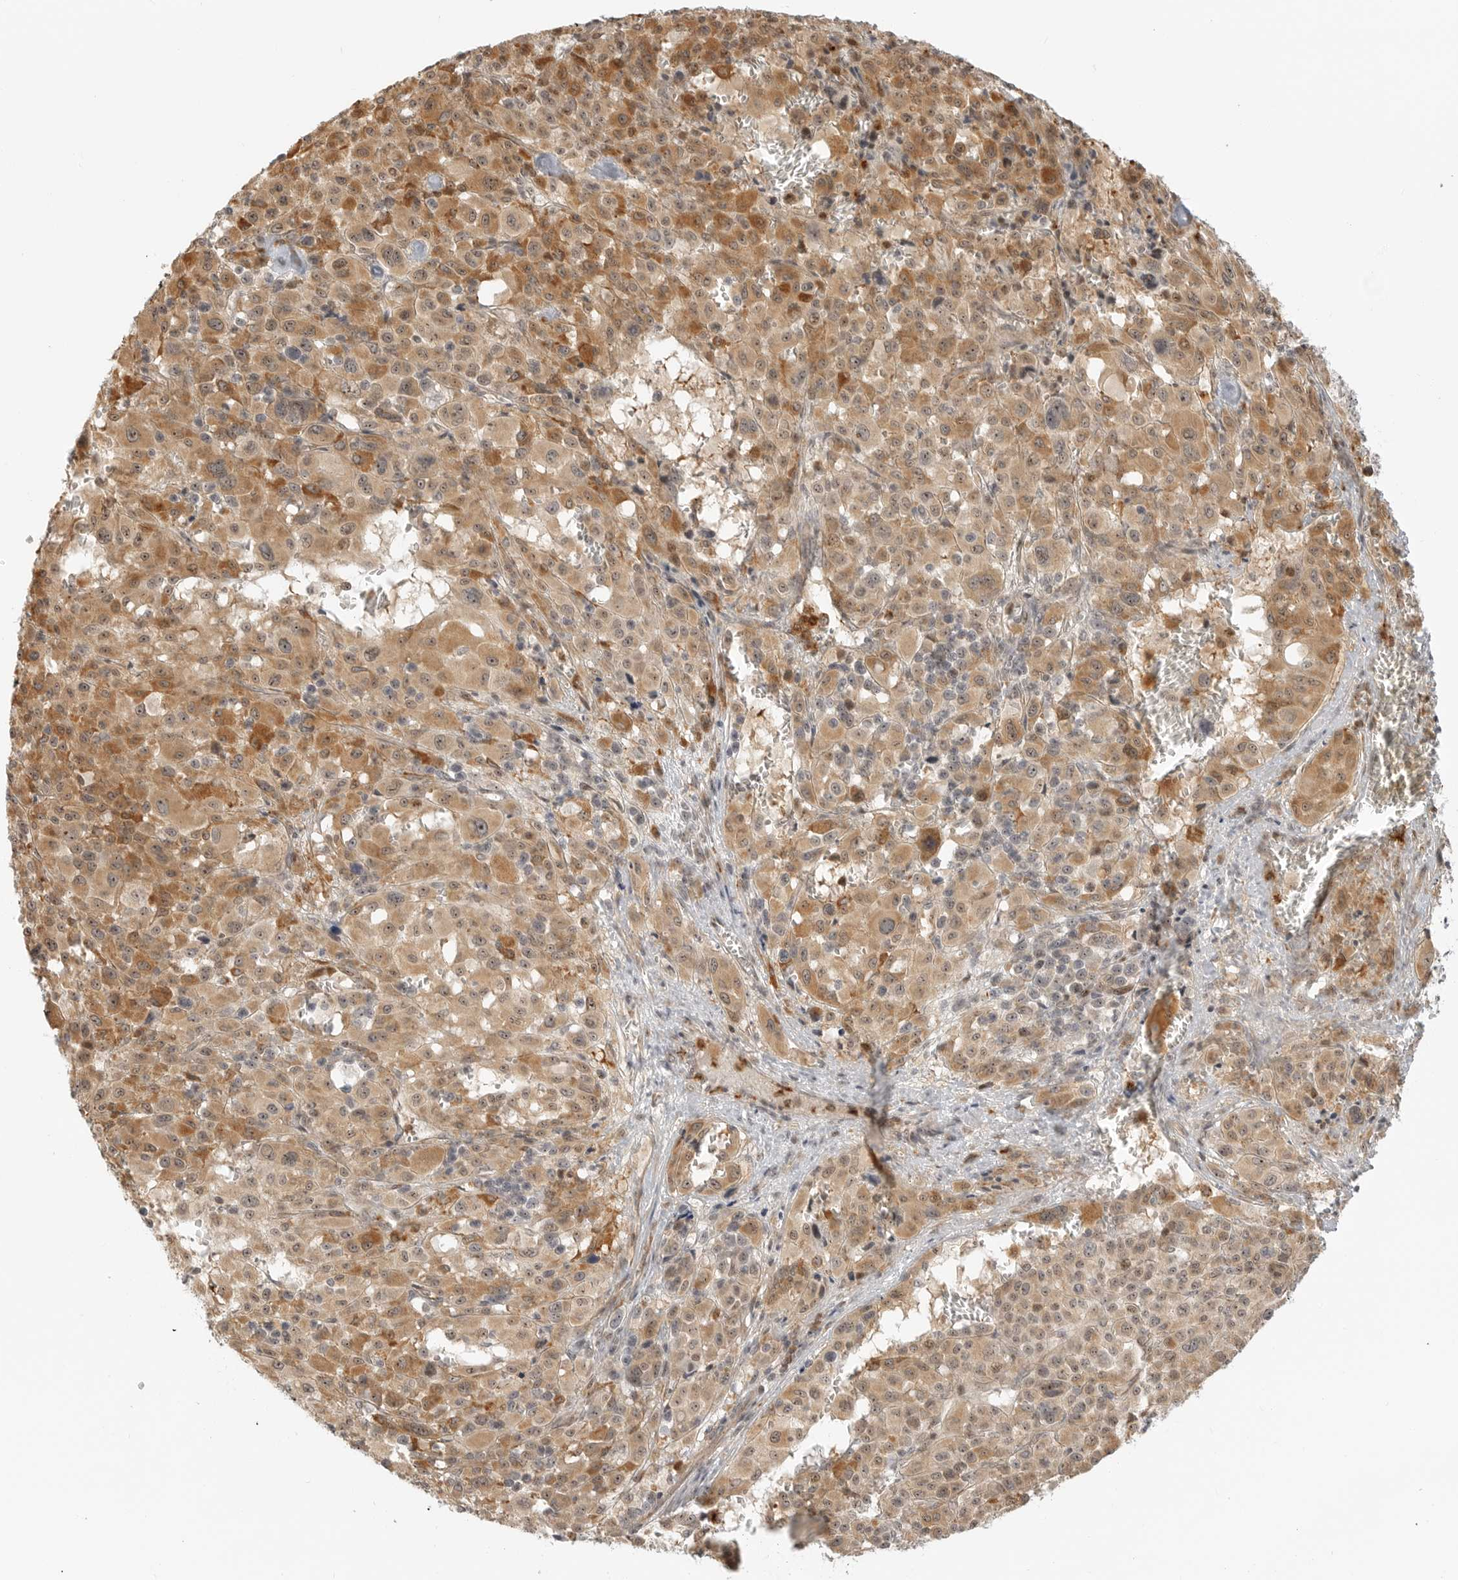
{"staining": {"intensity": "moderate", "quantity": ">75%", "location": "cytoplasmic/membranous,nuclear"}, "tissue": "melanoma", "cell_type": "Tumor cells", "image_type": "cancer", "snomed": [{"axis": "morphology", "description": "Malignant melanoma, Metastatic site"}, {"axis": "topography", "description": "Skin"}], "caption": "Malignant melanoma (metastatic site) was stained to show a protein in brown. There is medium levels of moderate cytoplasmic/membranous and nuclear expression in approximately >75% of tumor cells. (Brightfield microscopy of DAB IHC at high magnification).", "gene": "DSCC1", "patient": {"sex": "female", "age": 74}}